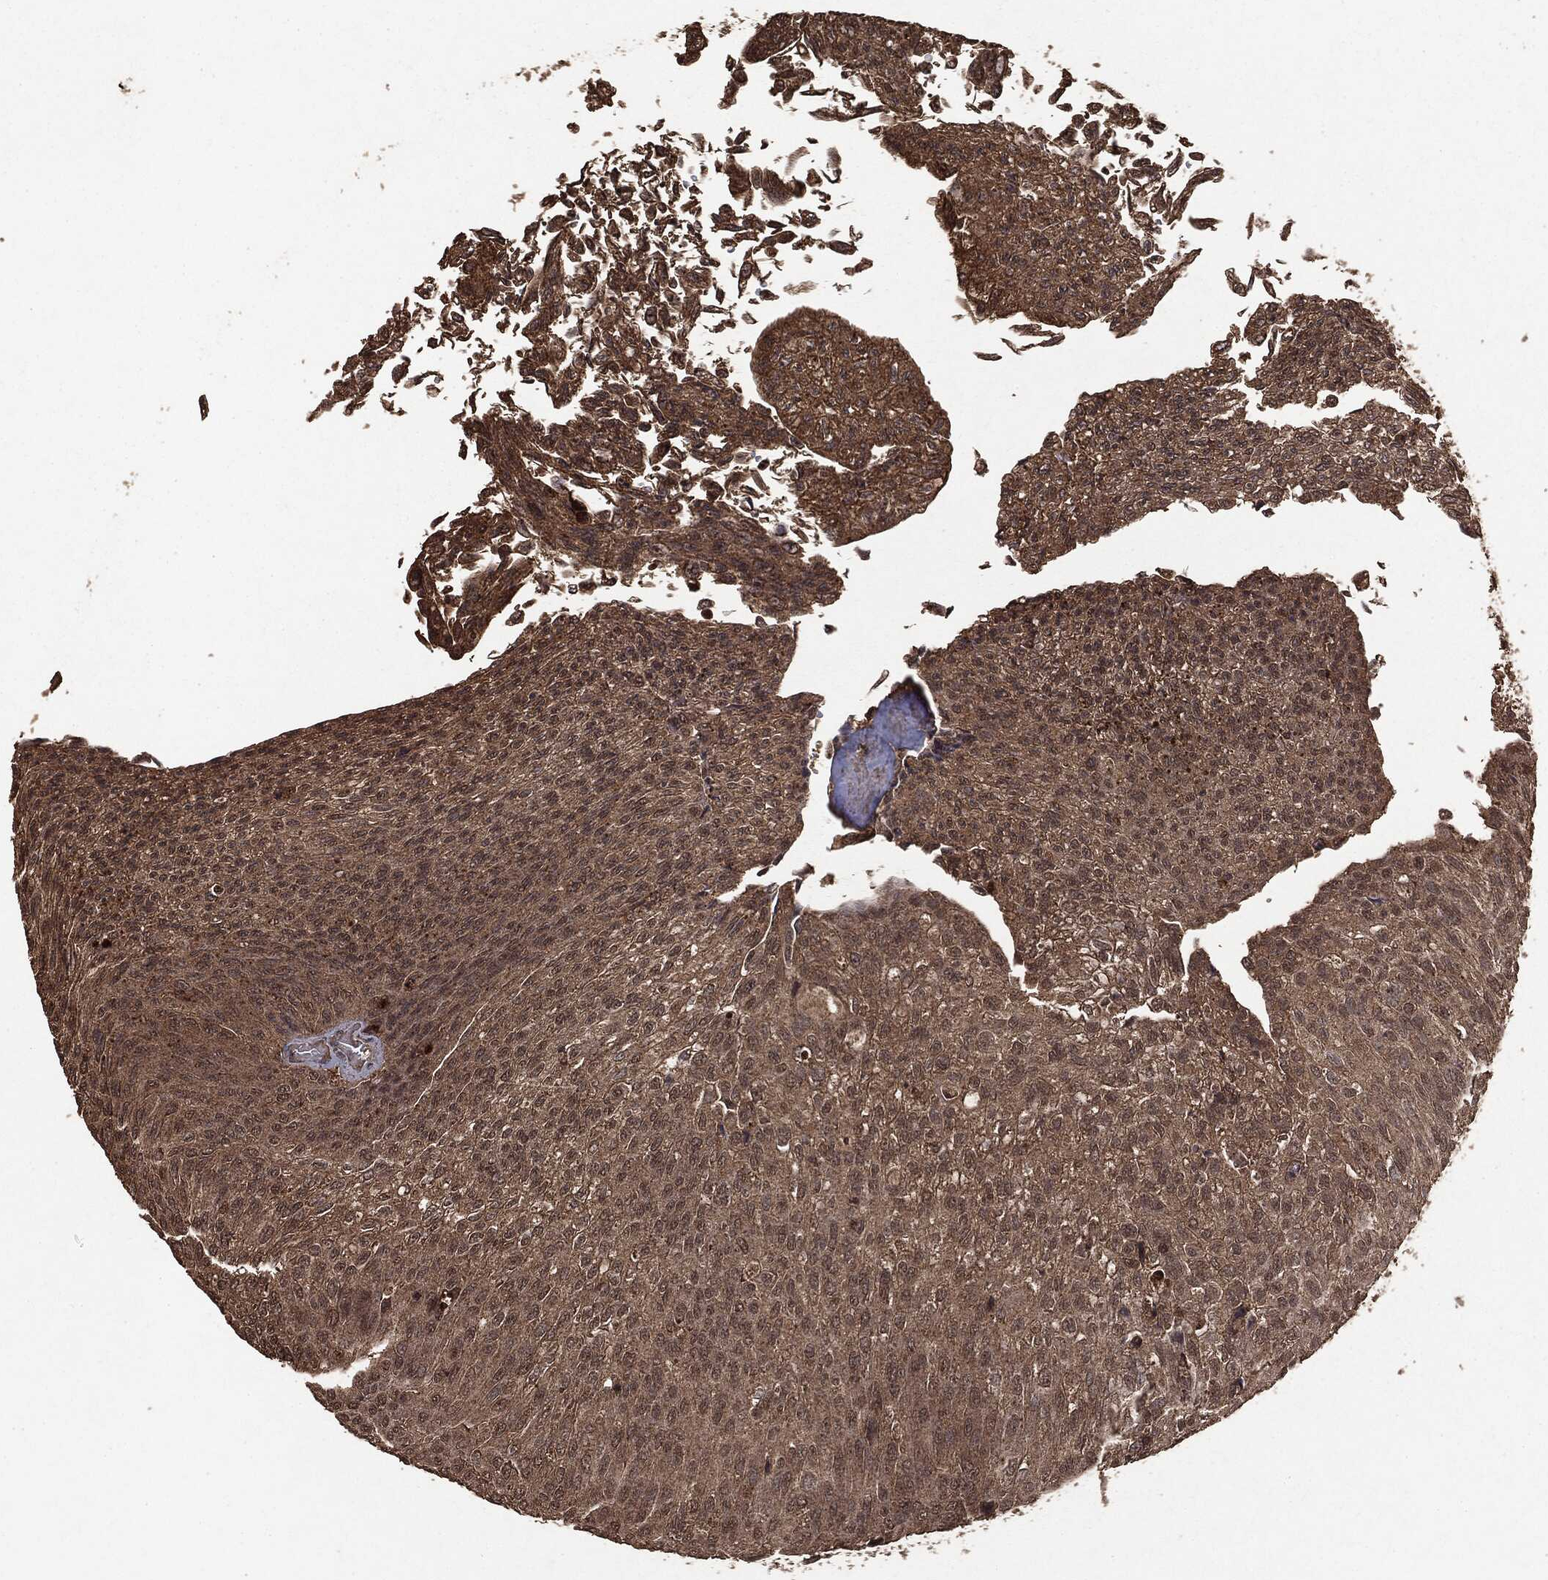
{"staining": {"intensity": "moderate", "quantity": ">75%", "location": "cytoplasmic/membranous"}, "tissue": "urothelial cancer", "cell_type": "Tumor cells", "image_type": "cancer", "snomed": [{"axis": "morphology", "description": "Urothelial carcinoma, Low grade"}, {"axis": "topography", "description": "Ureter, NOS"}, {"axis": "topography", "description": "Urinary bladder"}], "caption": "About >75% of tumor cells in human low-grade urothelial carcinoma show moderate cytoplasmic/membranous protein expression as visualized by brown immunohistochemical staining.", "gene": "NME1", "patient": {"sex": "male", "age": 78}}